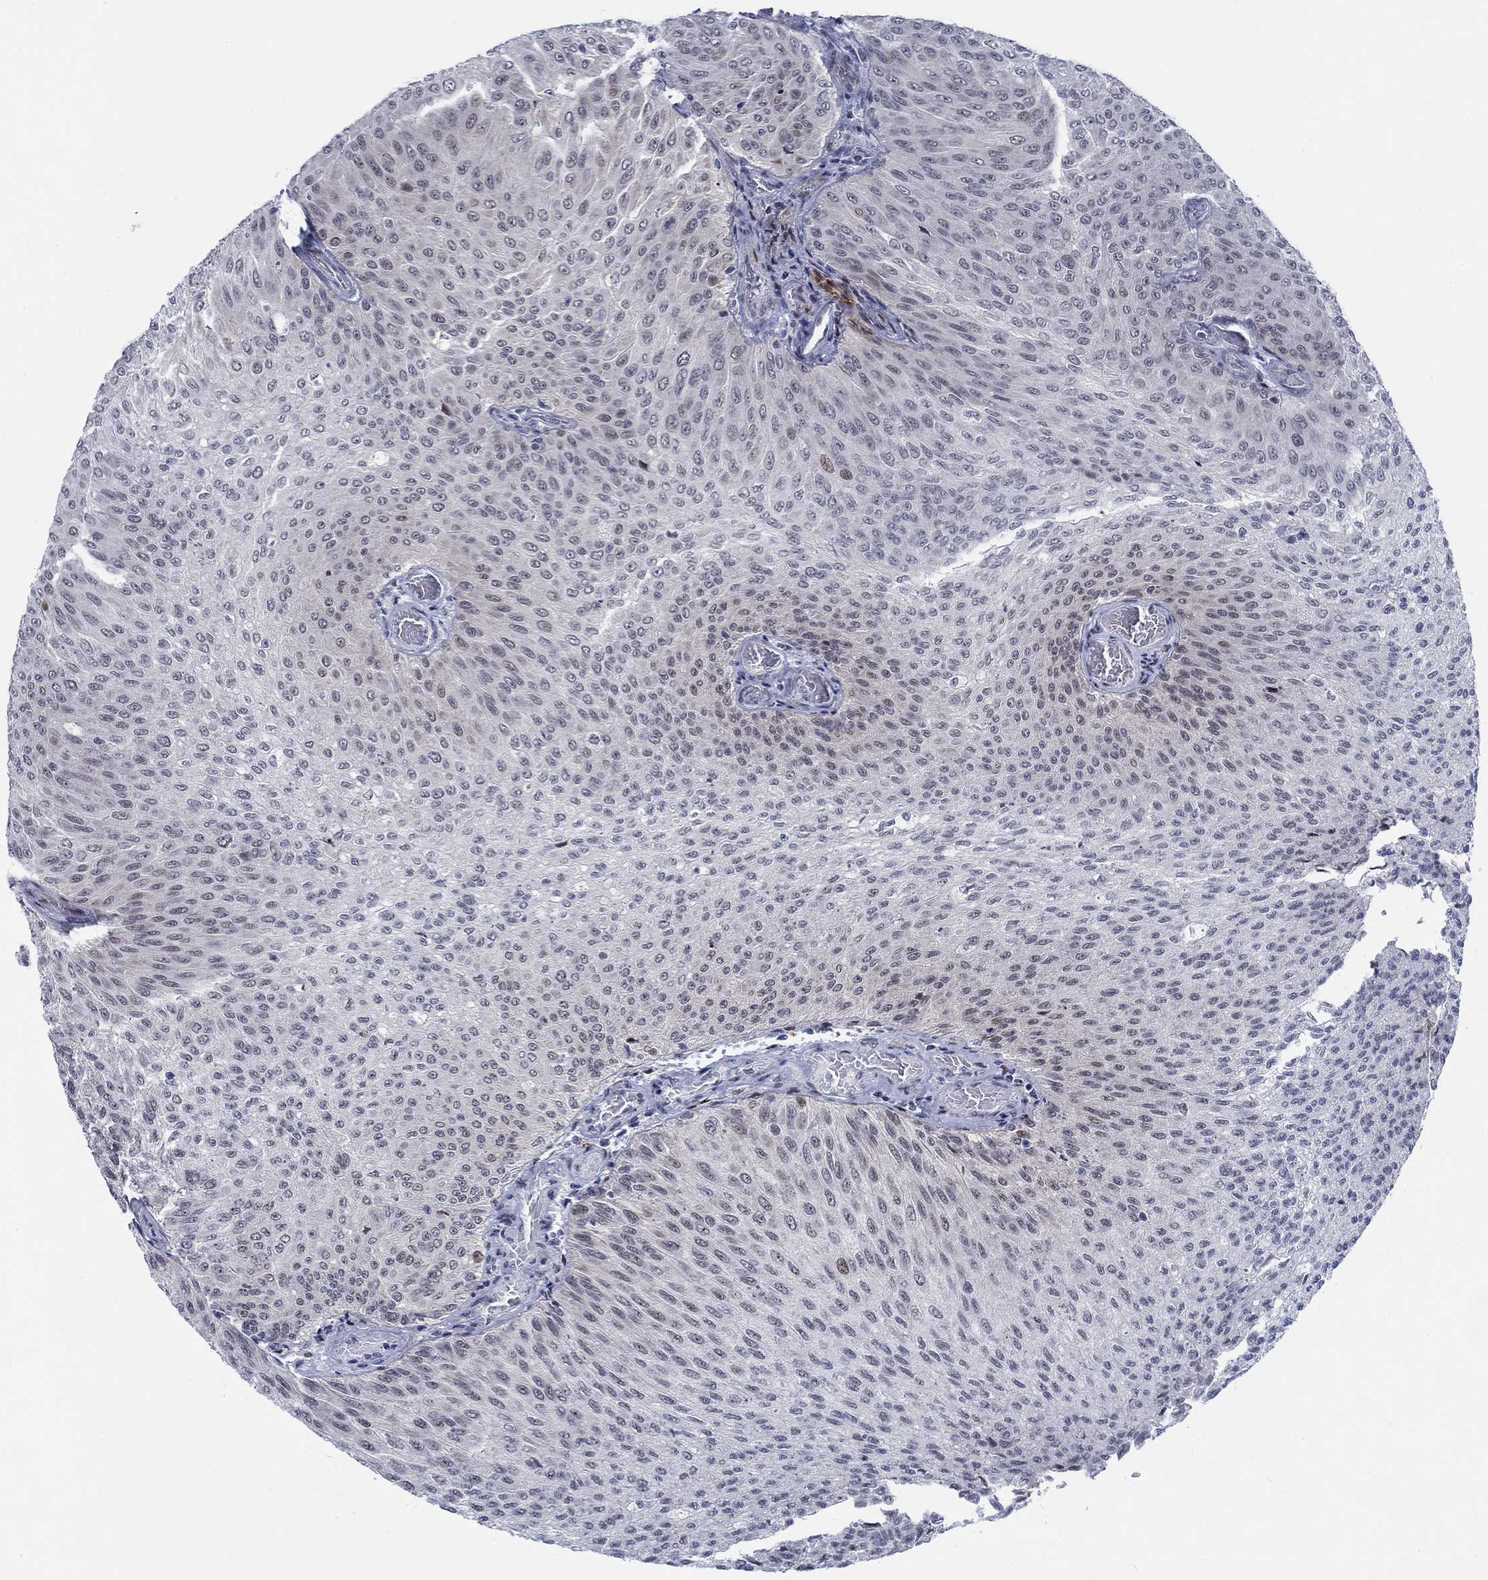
{"staining": {"intensity": "negative", "quantity": "none", "location": "none"}, "tissue": "urothelial cancer", "cell_type": "Tumor cells", "image_type": "cancer", "snomed": [{"axis": "morphology", "description": "Urothelial carcinoma, Low grade"}, {"axis": "topography", "description": "Ureter, NOS"}, {"axis": "topography", "description": "Urinary bladder"}], "caption": "This micrograph is of urothelial cancer stained with immunohistochemistry (IHC) to label a protein in brown with the nuclei are counter-stained blue. There is no staining in tumor cells.", "gene": "NEU3", "patient": {"sex": "male", "age": 78}}